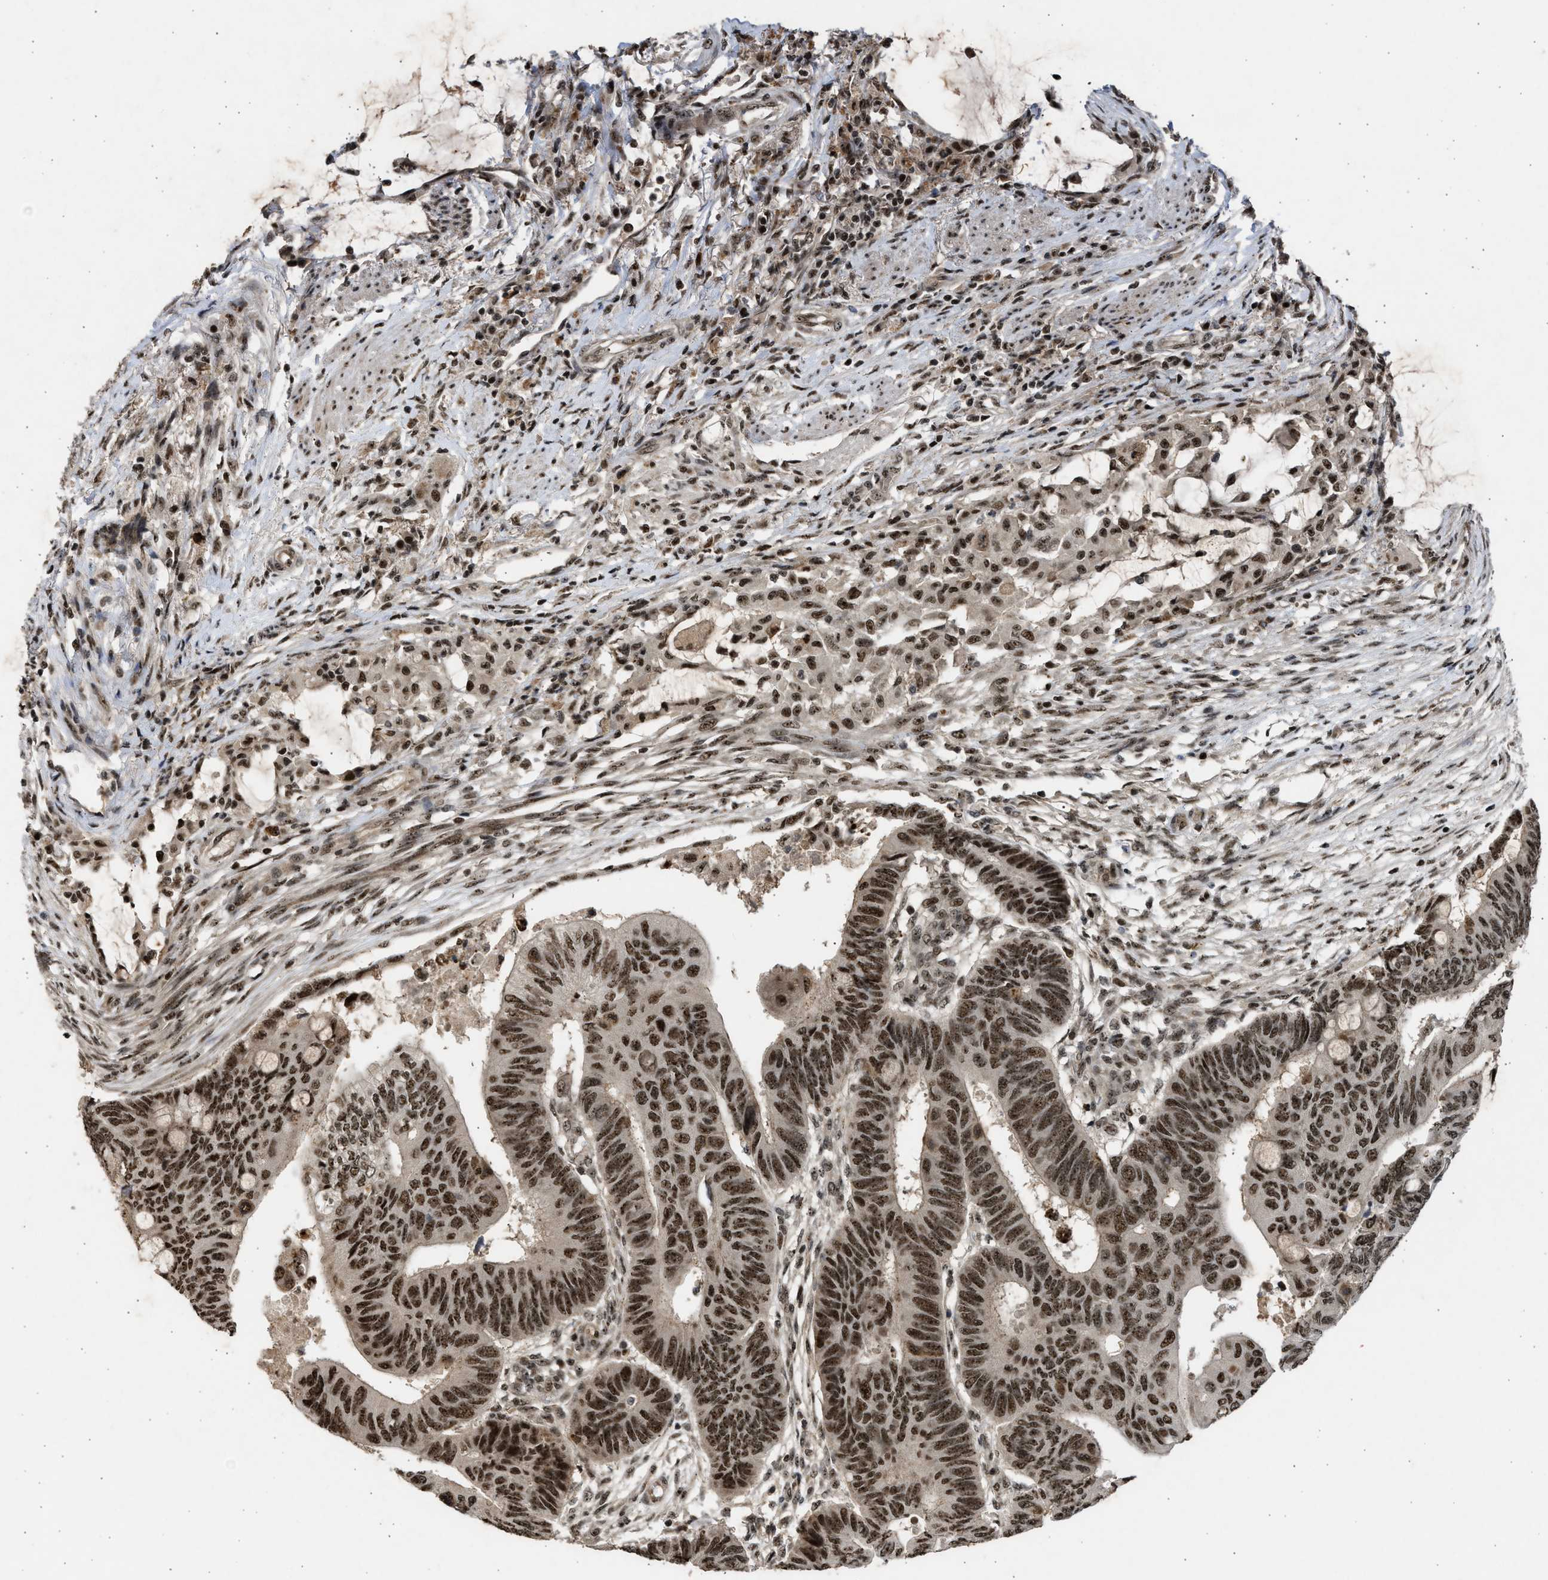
{"staining": {"intensity": "strong", "quantity": ">75%", "location": "nuclear"}, "tissue": "colorectal cancer", "cell_type": "Tumor cells", "image_type": "cancer", "snomed": [{"axis": "morphology", "description": "Normal tissue, NOS"}, {"axis": "morphology", "description": "Adenocarcinoma, NOS"}, {"axis": "topography", "description": "Rectum"}, {"axis": "topography", "description": "Peripheral nerve tissue"}], "caption": "Immunohistochemistry (IHC) of colorectal cancer displays high levels of strong nuclear expression in about >75% of tumor cells.", "gene": "TFDP2", "patient": {"sex": "male", "age": 92}}